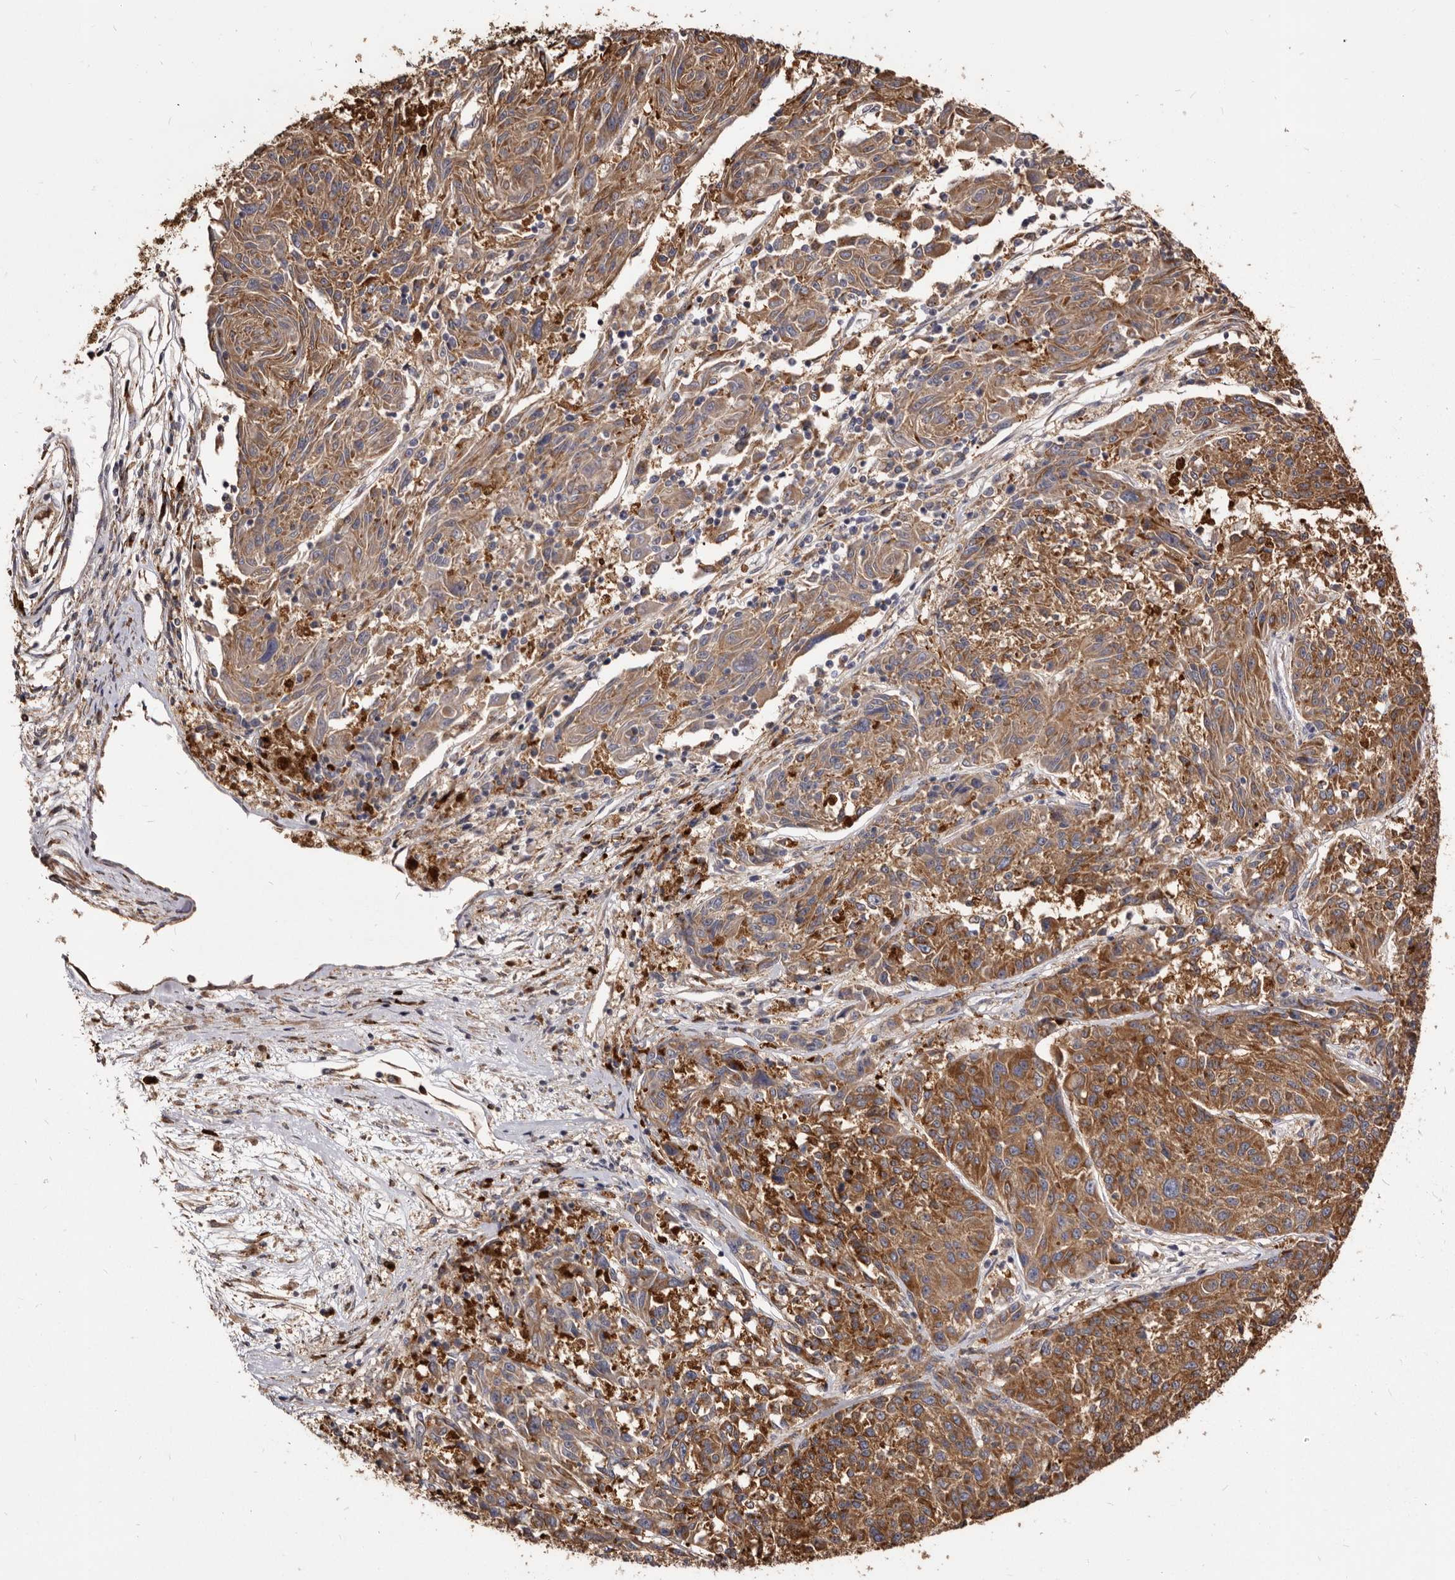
{"staining": {"intensity": "strong", "quantity": ">75%", "location": "cytoplasmic/membranous"}, "tissue": "melanoma", "cell_type": "Tumor cells", "image_type": "cancer", "snomed": [{"axis": "morphology", "description": "Malignant melanoma, NOS"}, {"axis": "topography", "description": "Skin"}], "caption": "DAB (3,3'-diaminobenzidine) immunohistochemical staining of malignant melanoma demonstrates strong cytoplasmic/membranous protein expression in about >75% of tumor cells.", "gene": "TPD52", "patient": {"sex": "male", "age": 53}}